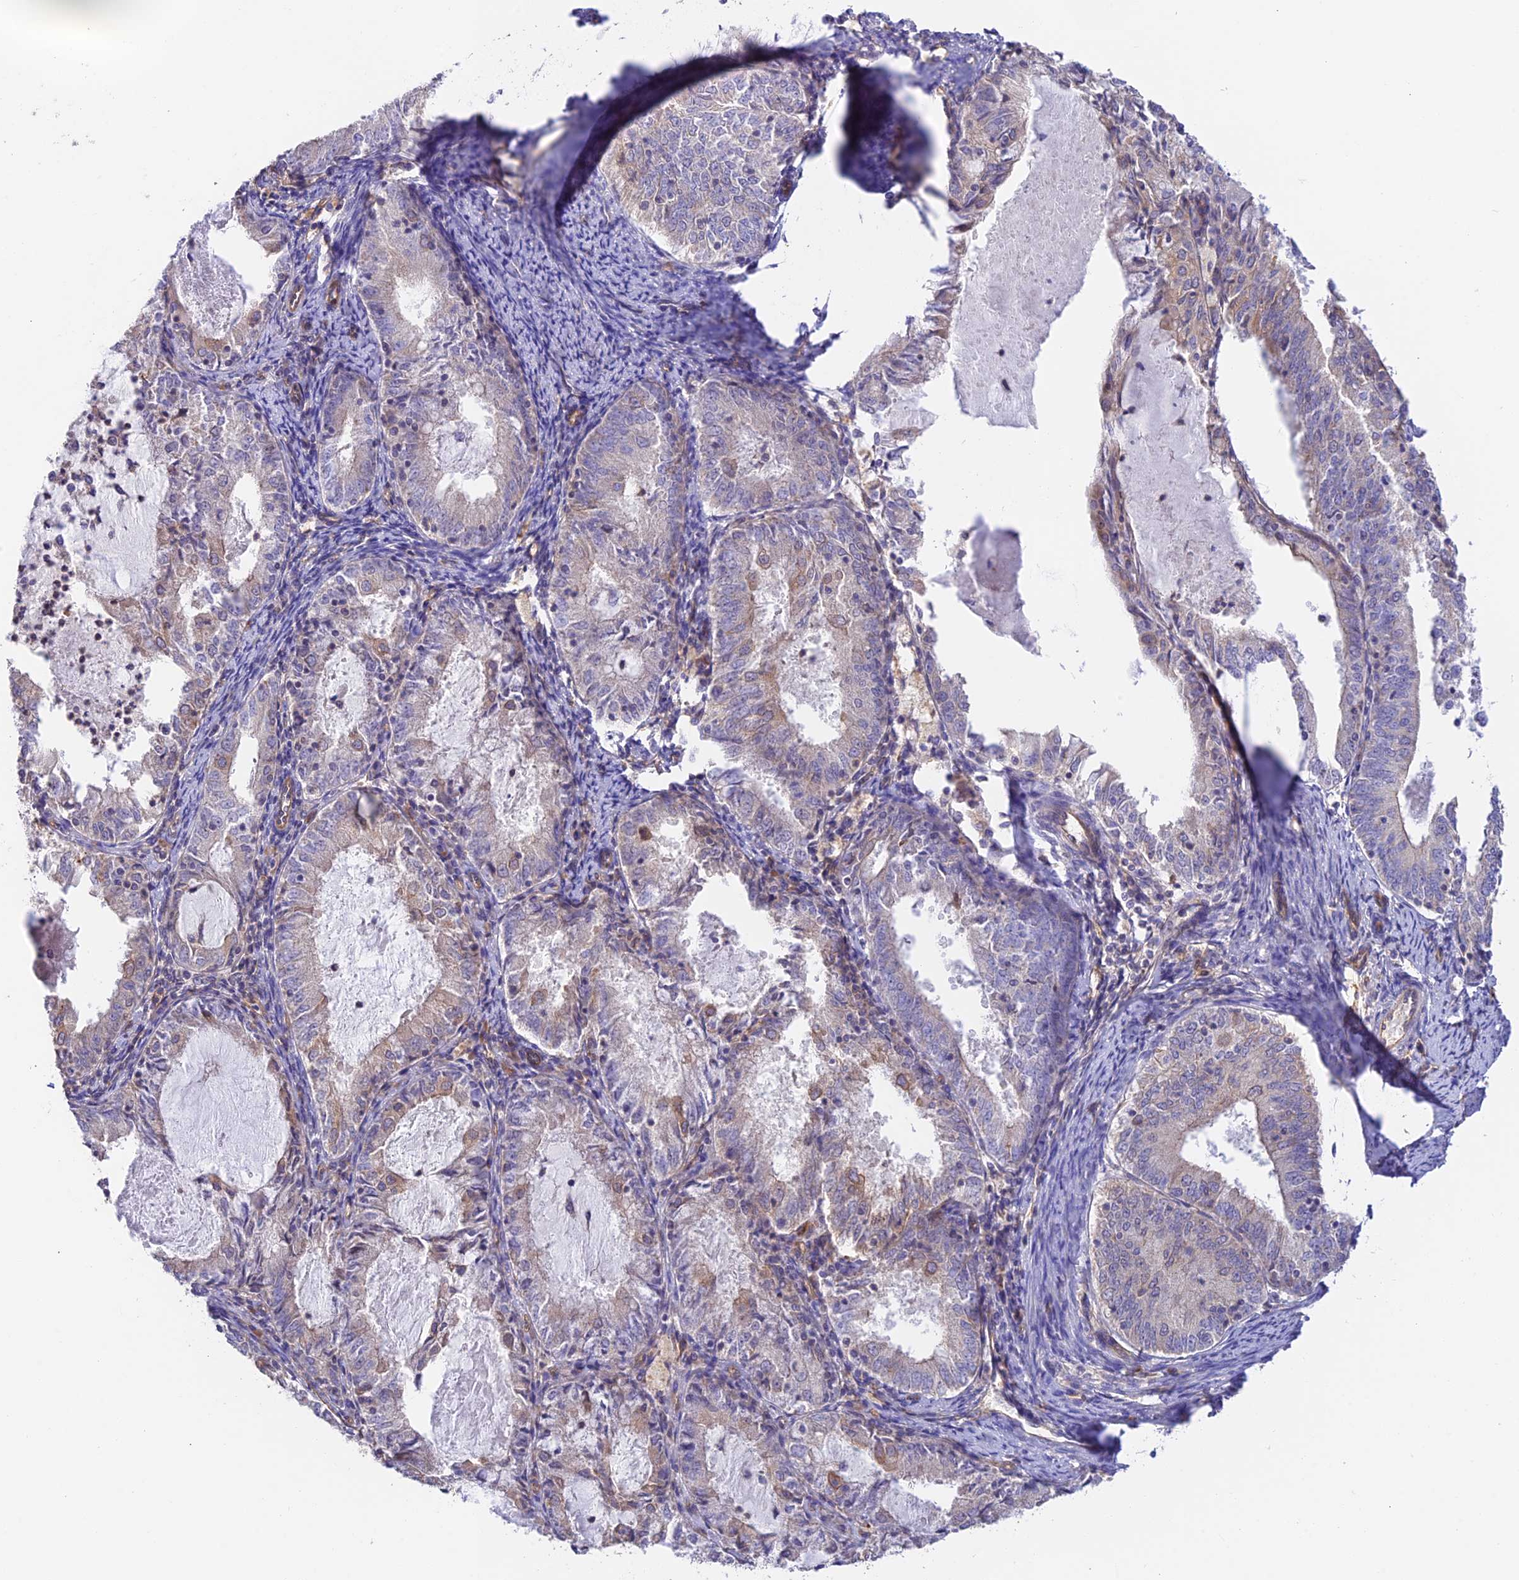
{"staining": {"intensity": "moderate", "quantity": "<25%", "location": "cytoplasmic/membranous"}, "tissue": "endometrial cancer", "cell_type": "Tumor cells", "image_type": "cancer", "snomed": [{"axis": "morphology", "description": "Adenocarcinoma, NOS"}, {"axis": "topography", "description": "Endometrium"}], "caption": "This histopathology image shows IHC staining of human endometrial cancer (adenocarcinoma), with low moderate cytoplasmic/membranous positivity in approximately <25% of tumor cells.", "gene": "MYO9A", "patient": {"sex": "female", "age": 57}}